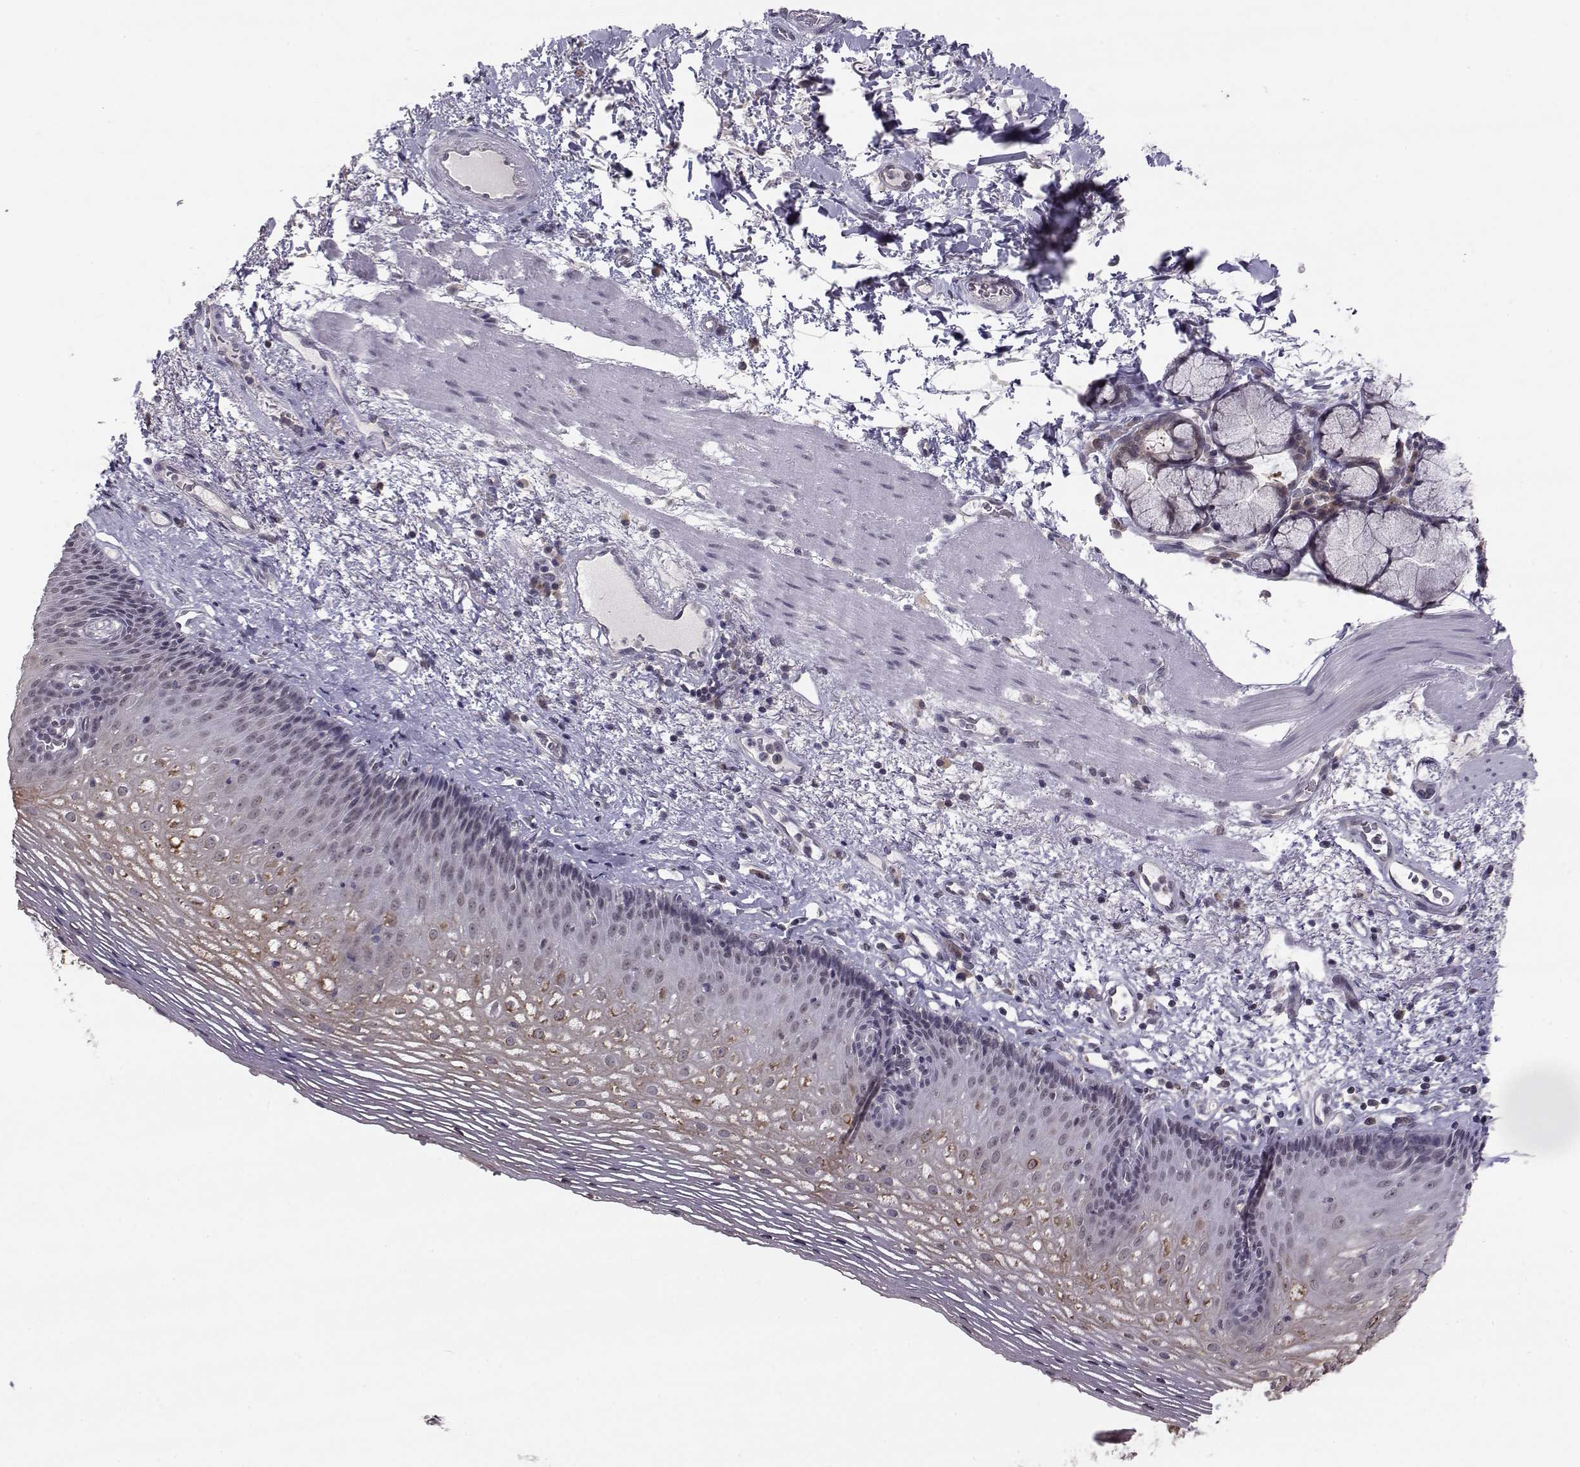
{"staining": {"intensity": "moderate", "quantity": "25%-75%", "location": "cytoplasmic/membranous"}, "tissue": "esophagus", "cell_type": "Squamous epithelial cells", "image_type": "normal", "snomed": [{"axis": "morphology", "description": "Normal tissue, NOS"}, {"axis": "topography", "description": "Esophagus"}], "caption": "DAB immunohistochemical staining of benign esophagus exhibits moderate cytoplasmic/membranous protein staining in approximately 25%-75% of squamous epithelial cells.", "gene": "KIF13B", "patient": {"sex": "male", "age": 76}}